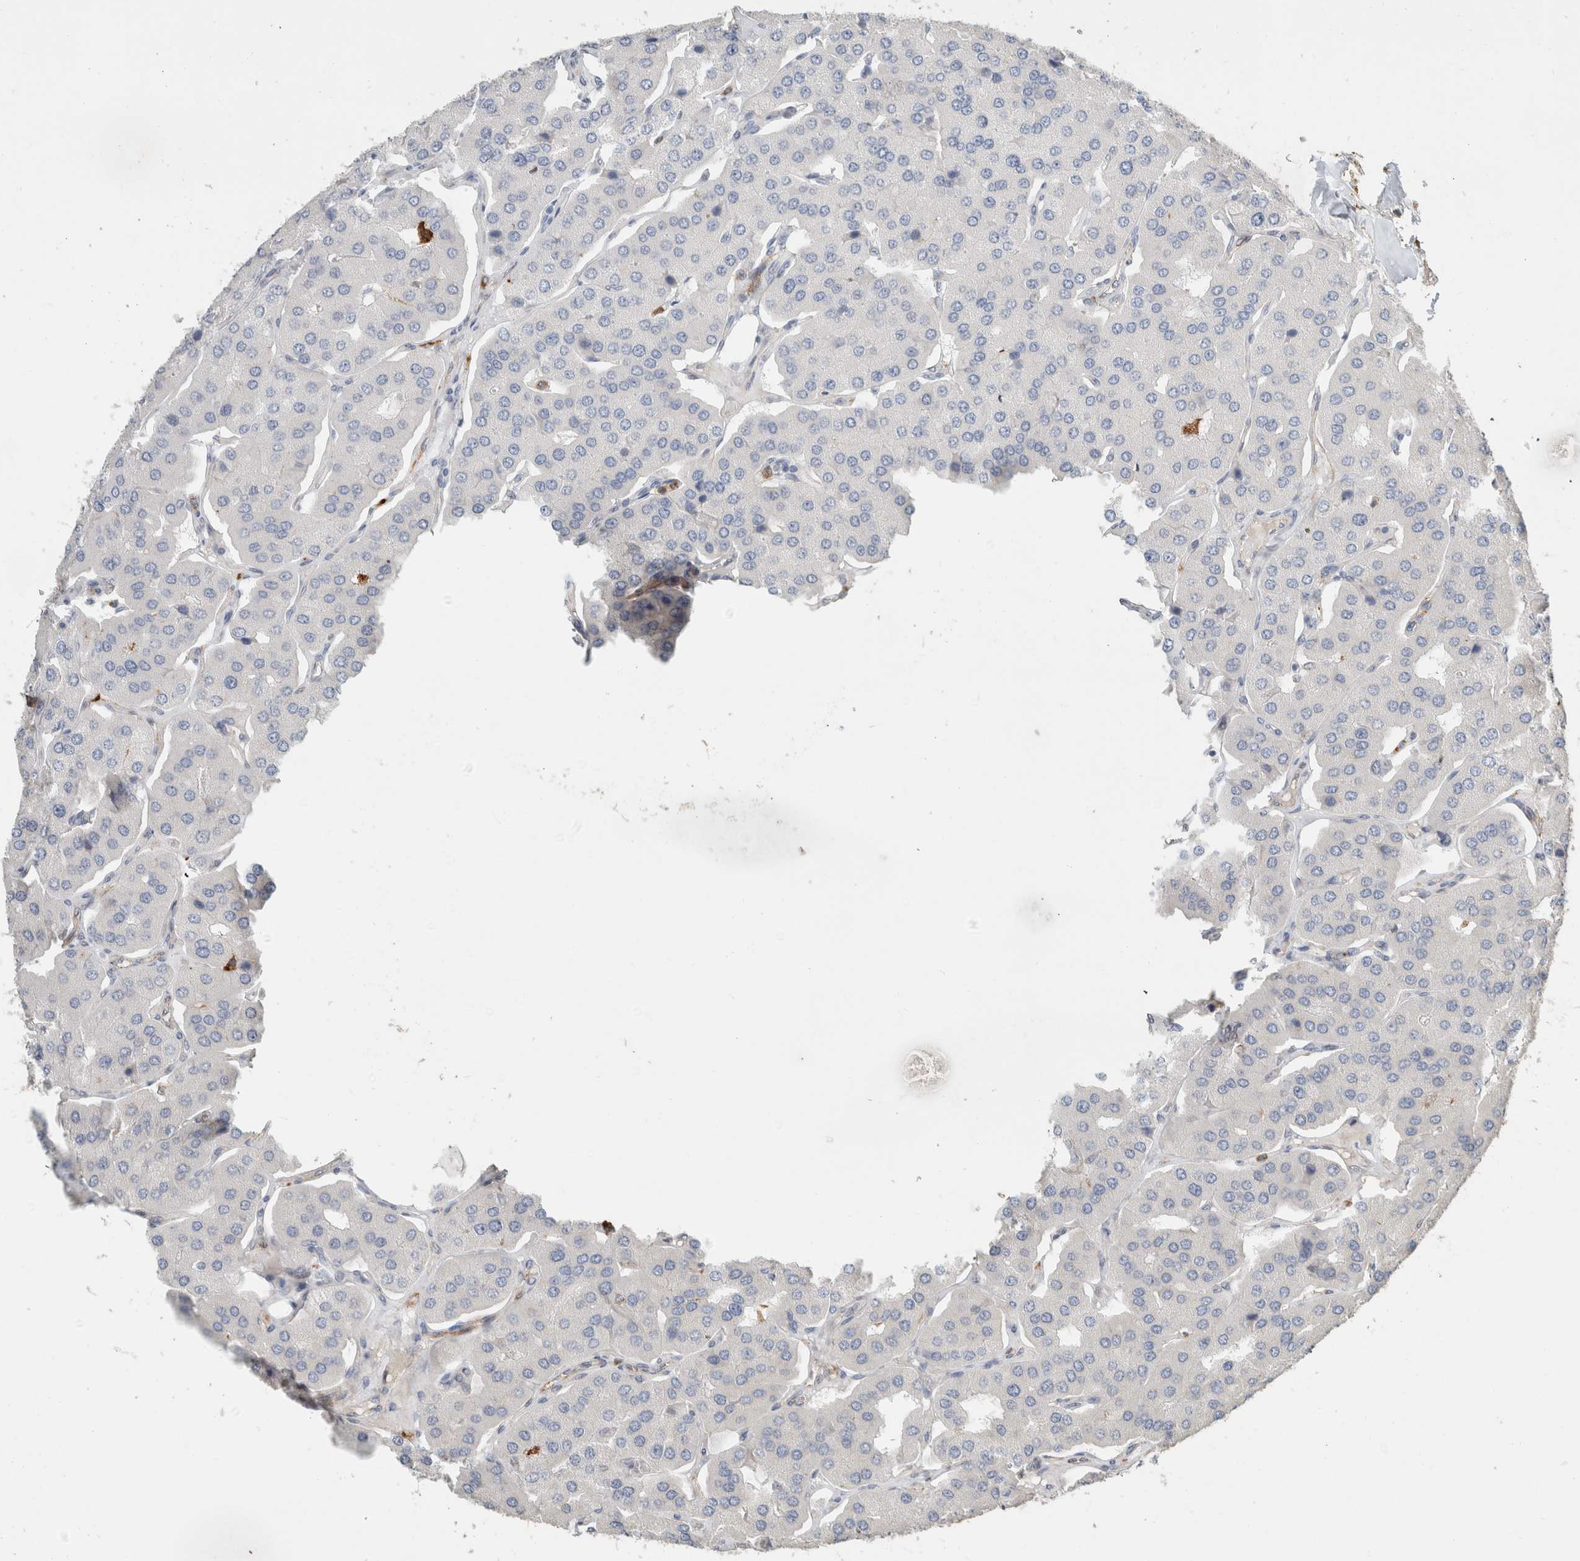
{"staining": {"intensity": "negative", "quantity": "none", "location": "none"}, "tissue": "parathyroid gland", "cell_type": "Glandular cells", "image_type": "normal", "snomed": [{"axis": "morphology", "description": "Normal tissue, NOS"}, {"axis": "morphology", "description": "Adenoma, NOS"}, {"axis": "topography", "description": "Parathyroid gland"}], "caption": "The histopathology image demonstrates no staining of glandular cells in benign parathyroid gland.", "gene": "LY86", "patient": {"sex": "female", "age": 86}}